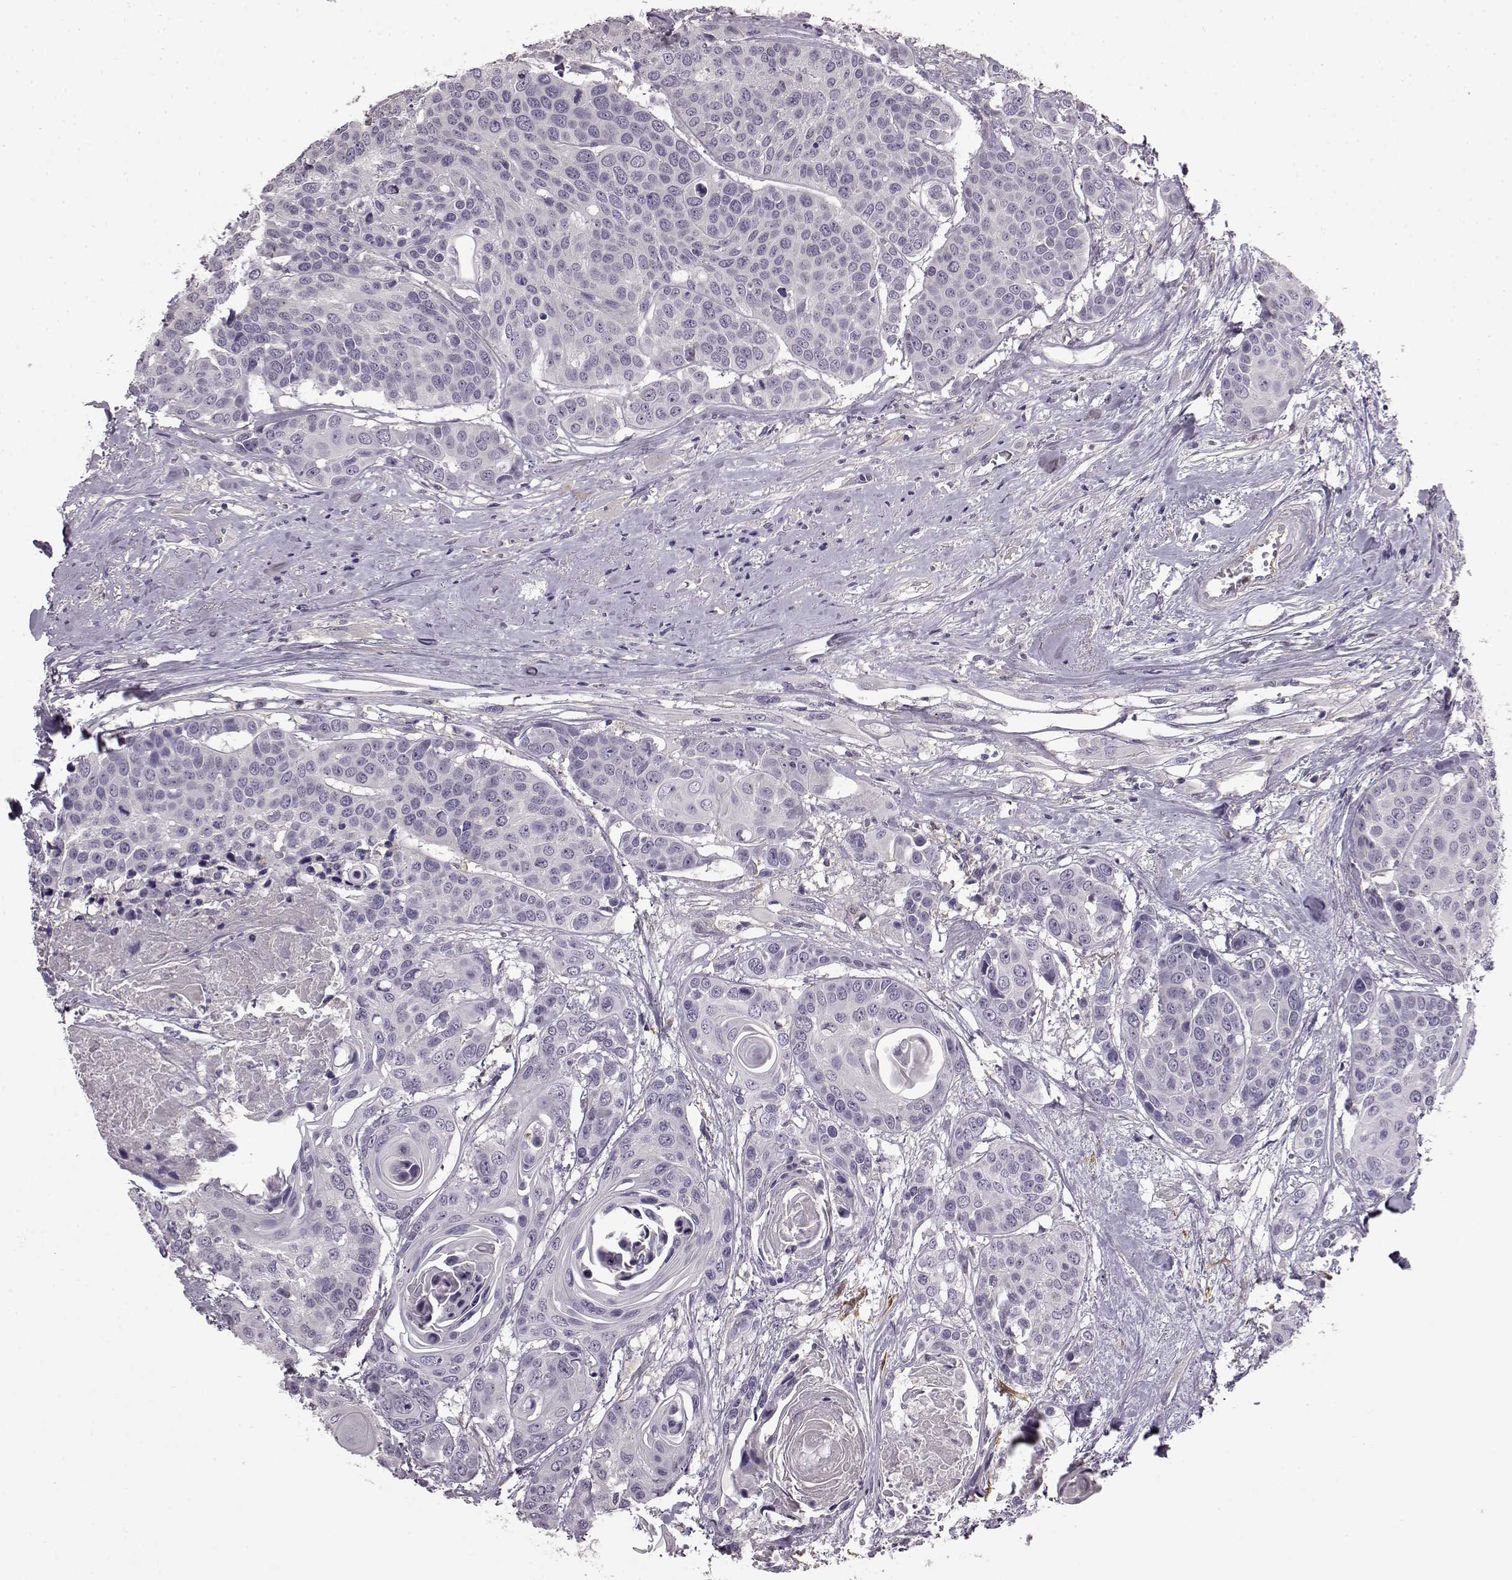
{"staining": {"intensity": "negative", "quantity": "none", "location": "none"}, "tissue": "head and neck cancer", "cell_type": "Tumor cells", "image_type": "cancer", "snomed": [{"axis": "morphology", "description": "Squamous cell carcinoma, NOS"}, {"axis": "topography", "description": "Oral tissue"}, {"axis": "topography", "description": "Head-Neck"}], "caption": "Tumor cells are negative for protein expression in human squamous cell carcinoma (head and neck).", "gene": "KRT85", "patient": {"sex": "male", "age": 56}}